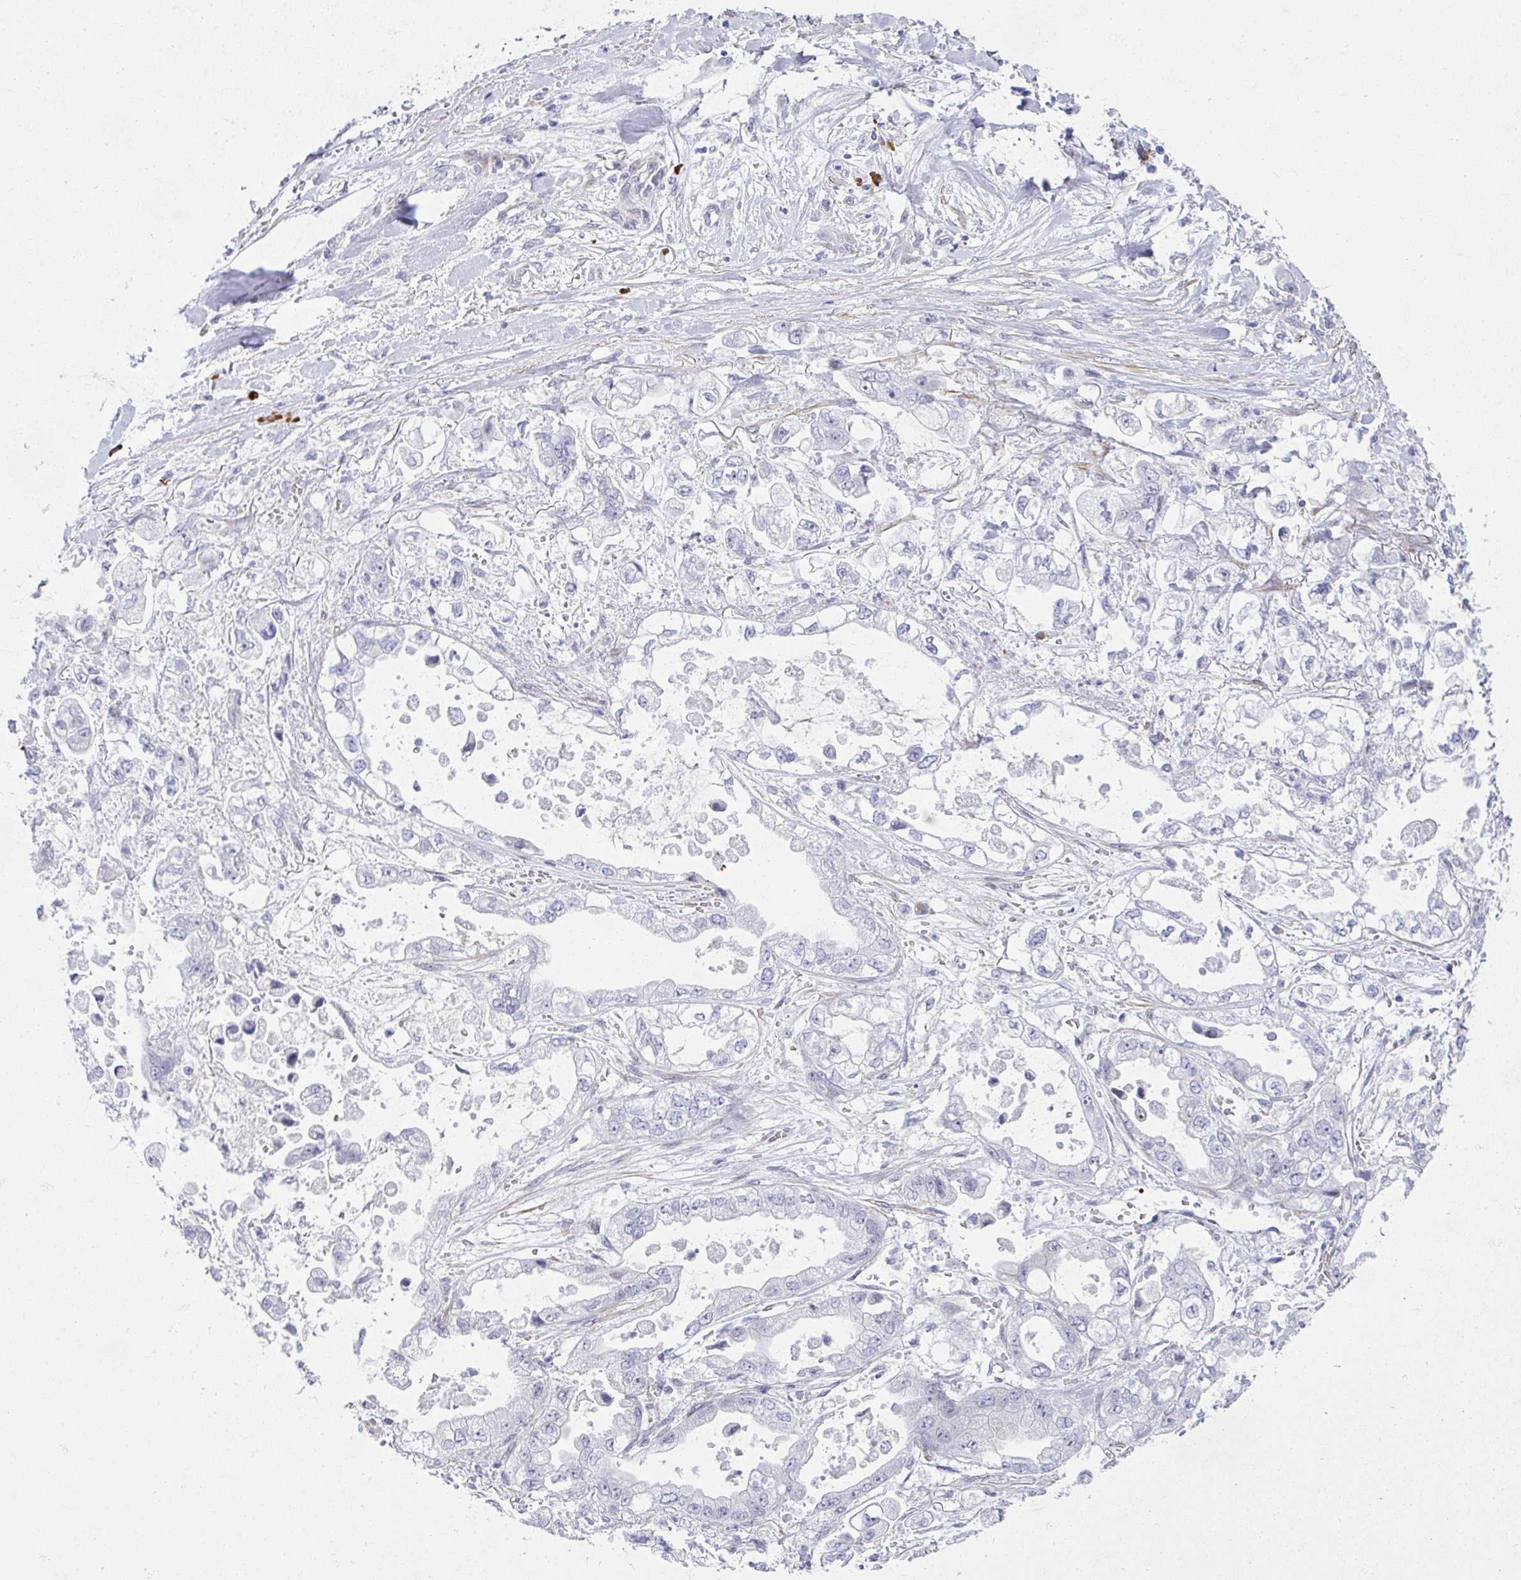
{"staining": {"intensity": "negative", "quantity": "none", "location": "none"}, "tissue": "stomach cancer", "cell_type": "Tumor cells", "image_type": "cancer", "snomed": [{"axis": "morphology", "description": "Adenocarcinoma, NOS"}, {"axis": "topography", "description": "Stomach"}], "caption": "A high-resolution micrograph shows IHC staining of stomach cancer (adenocarcinoma), which reveals no significant staining in tumor cells. (Stains: DAB (3,3'-diaminobenzidine) IHC with hematoxylin counter stain, Microscopy: brightfield microscopy at high magnification).", "gene": "PUS7L", "patient": {"sex": "male", "age": 62}}